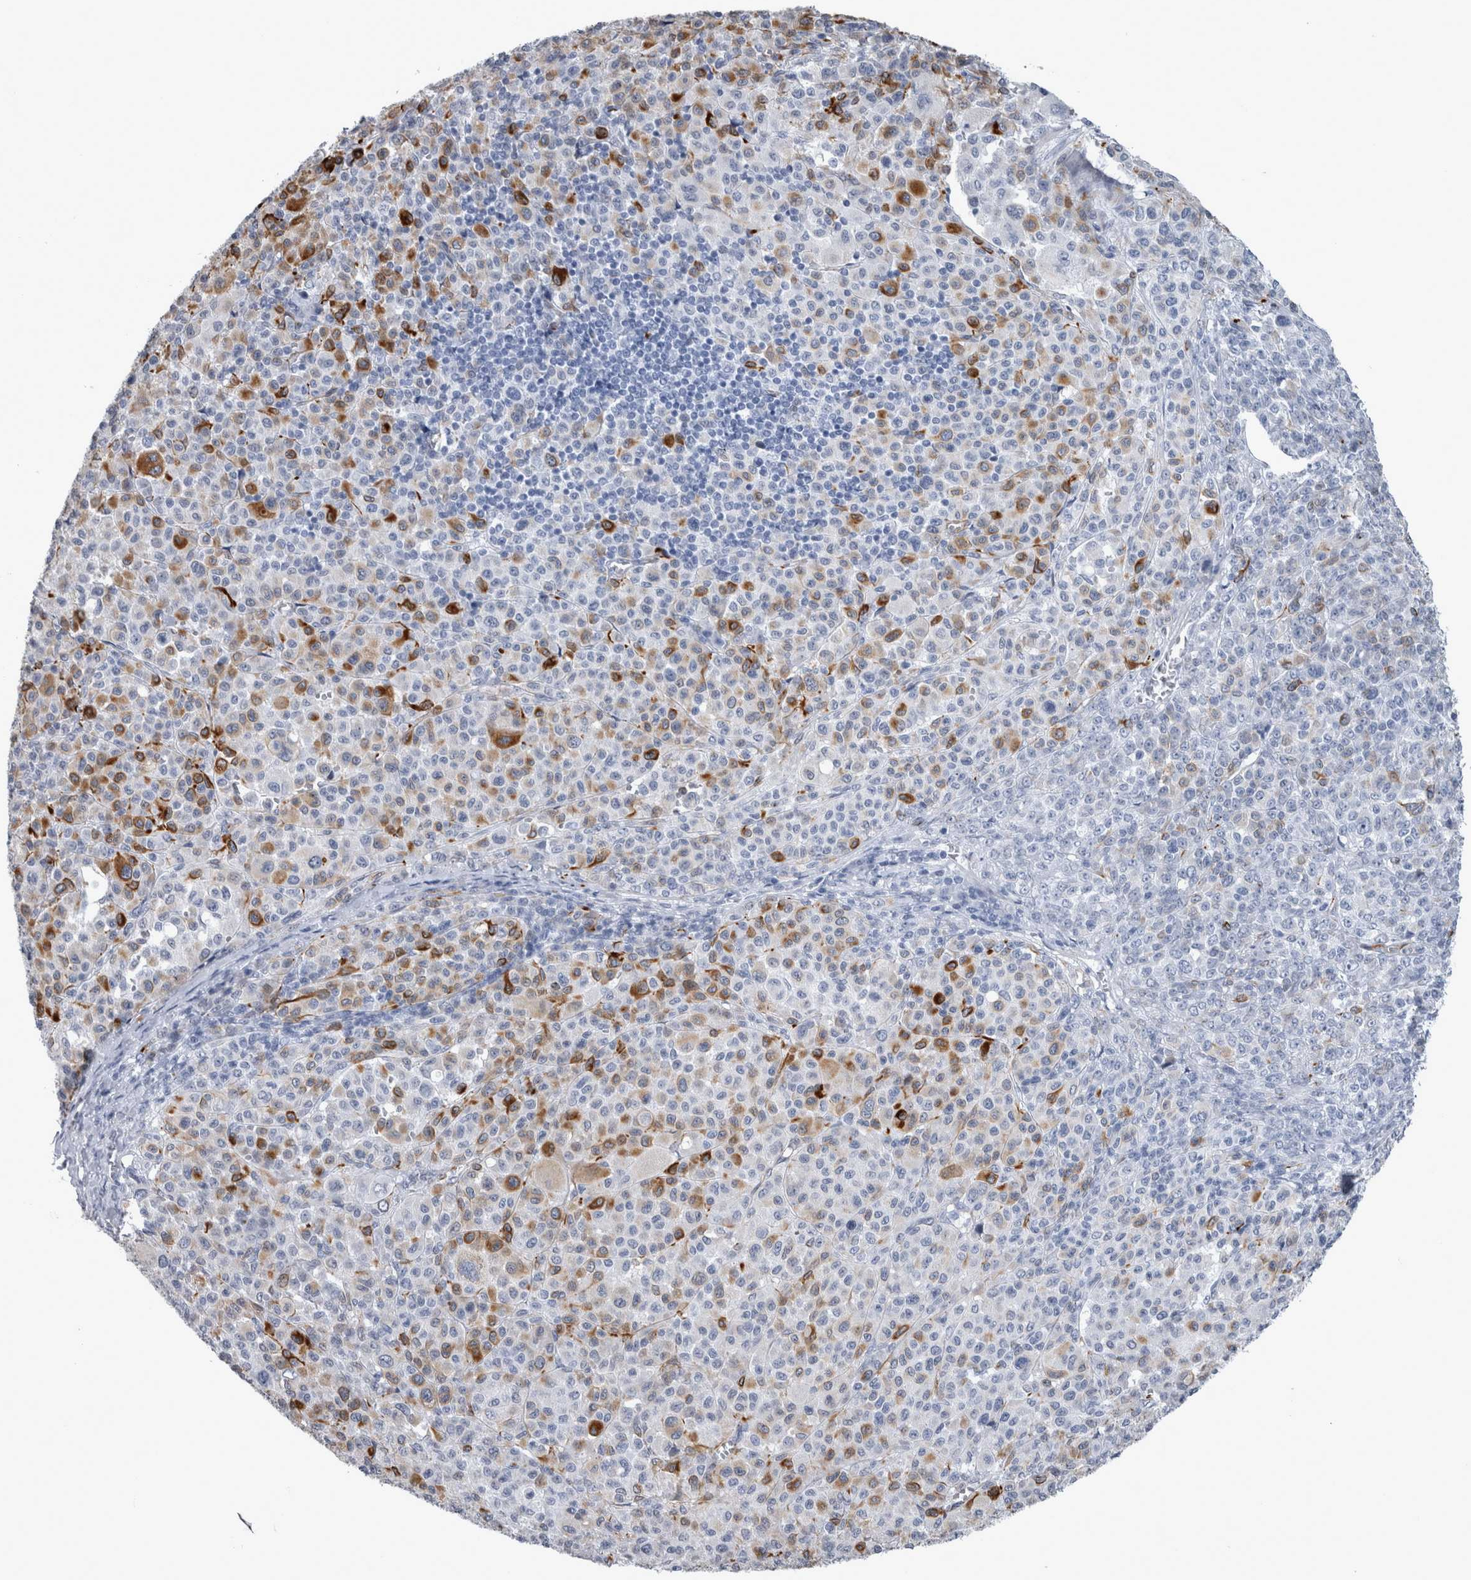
{"staining": {"intensity": "moderate", "quantity": "25%-75%", "location": "cytoplasmic/membranous"}, "tissue": "melanoma", "cell_type": "Tumor cells", "image_type": "cancer", "snomed": [{"axis": "morphology", "description": "Malignant melanoma, Metastatic site"}, {"axis": "topography", "description": "Skin"}], "caption": "Immunohistochemical staining of human malignant melanoma (metastatic site) reveals moderate cytoplasmic/membranous protein expression in about 25%-75% of tumor cells.", "gene": "VWDE", "patient": {"sex": "female", "age": 74}}